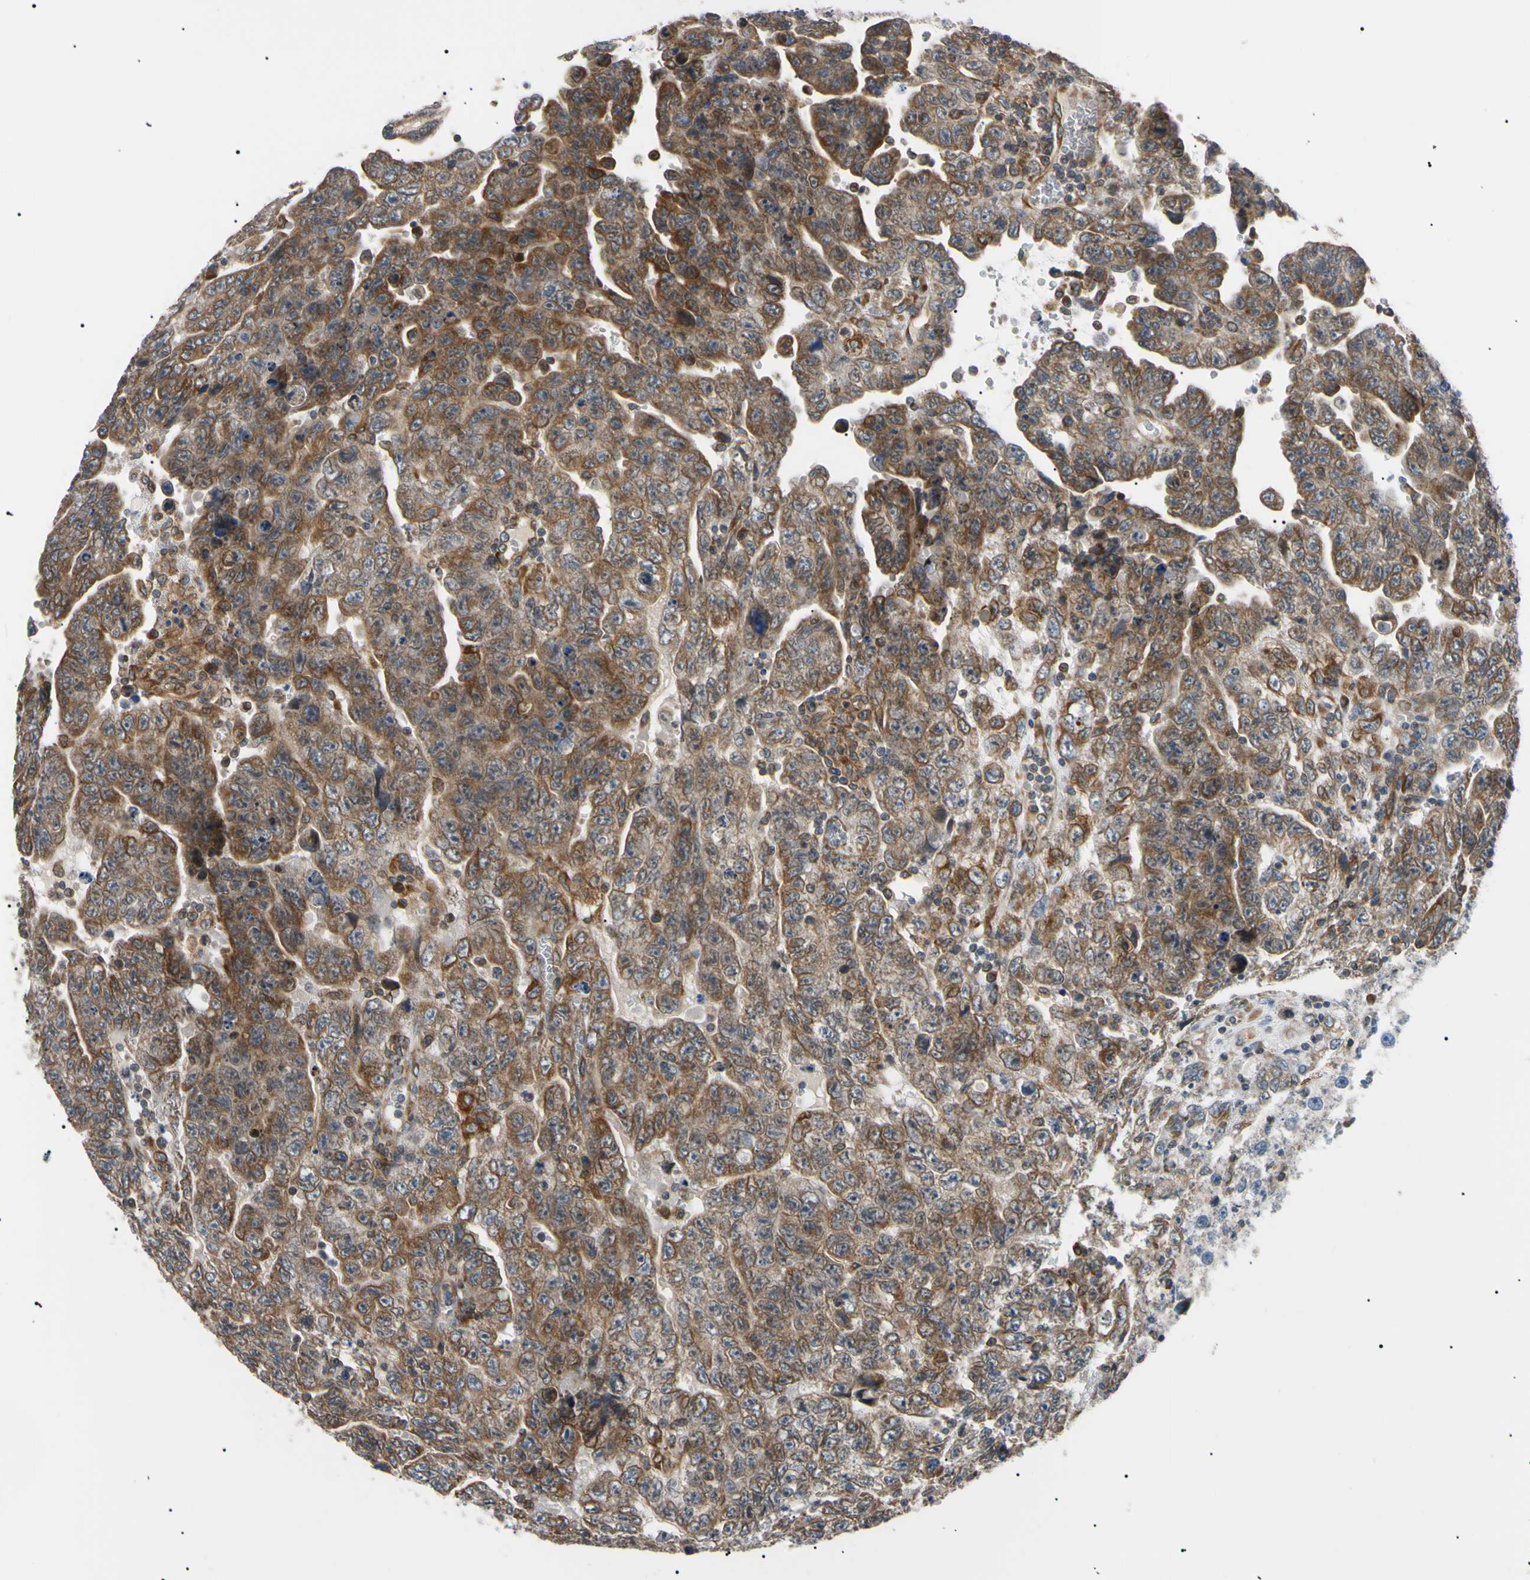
{"staining": {"intensity": "strong", "quantity": ">75%", "location": "cytoplasmic/membranous"}, "tissue": "testis cancer", "cell_type": "Tumor cells", "image_type": "cancer", "snomed": [{"axis": "morphology", "description": "Carcinoma, Embryonal, NOS"}, {"axis": "topography", "description": "Testis"}], "caption": "The micrograph exhibits staining of testis cancer (embryonal carcinoma), revealing strong cytoplasmic/membranous protein expression (brown color) within tumor cells.", "gene": "VAPA", "patient": {"sex": "male", "age": 28}}